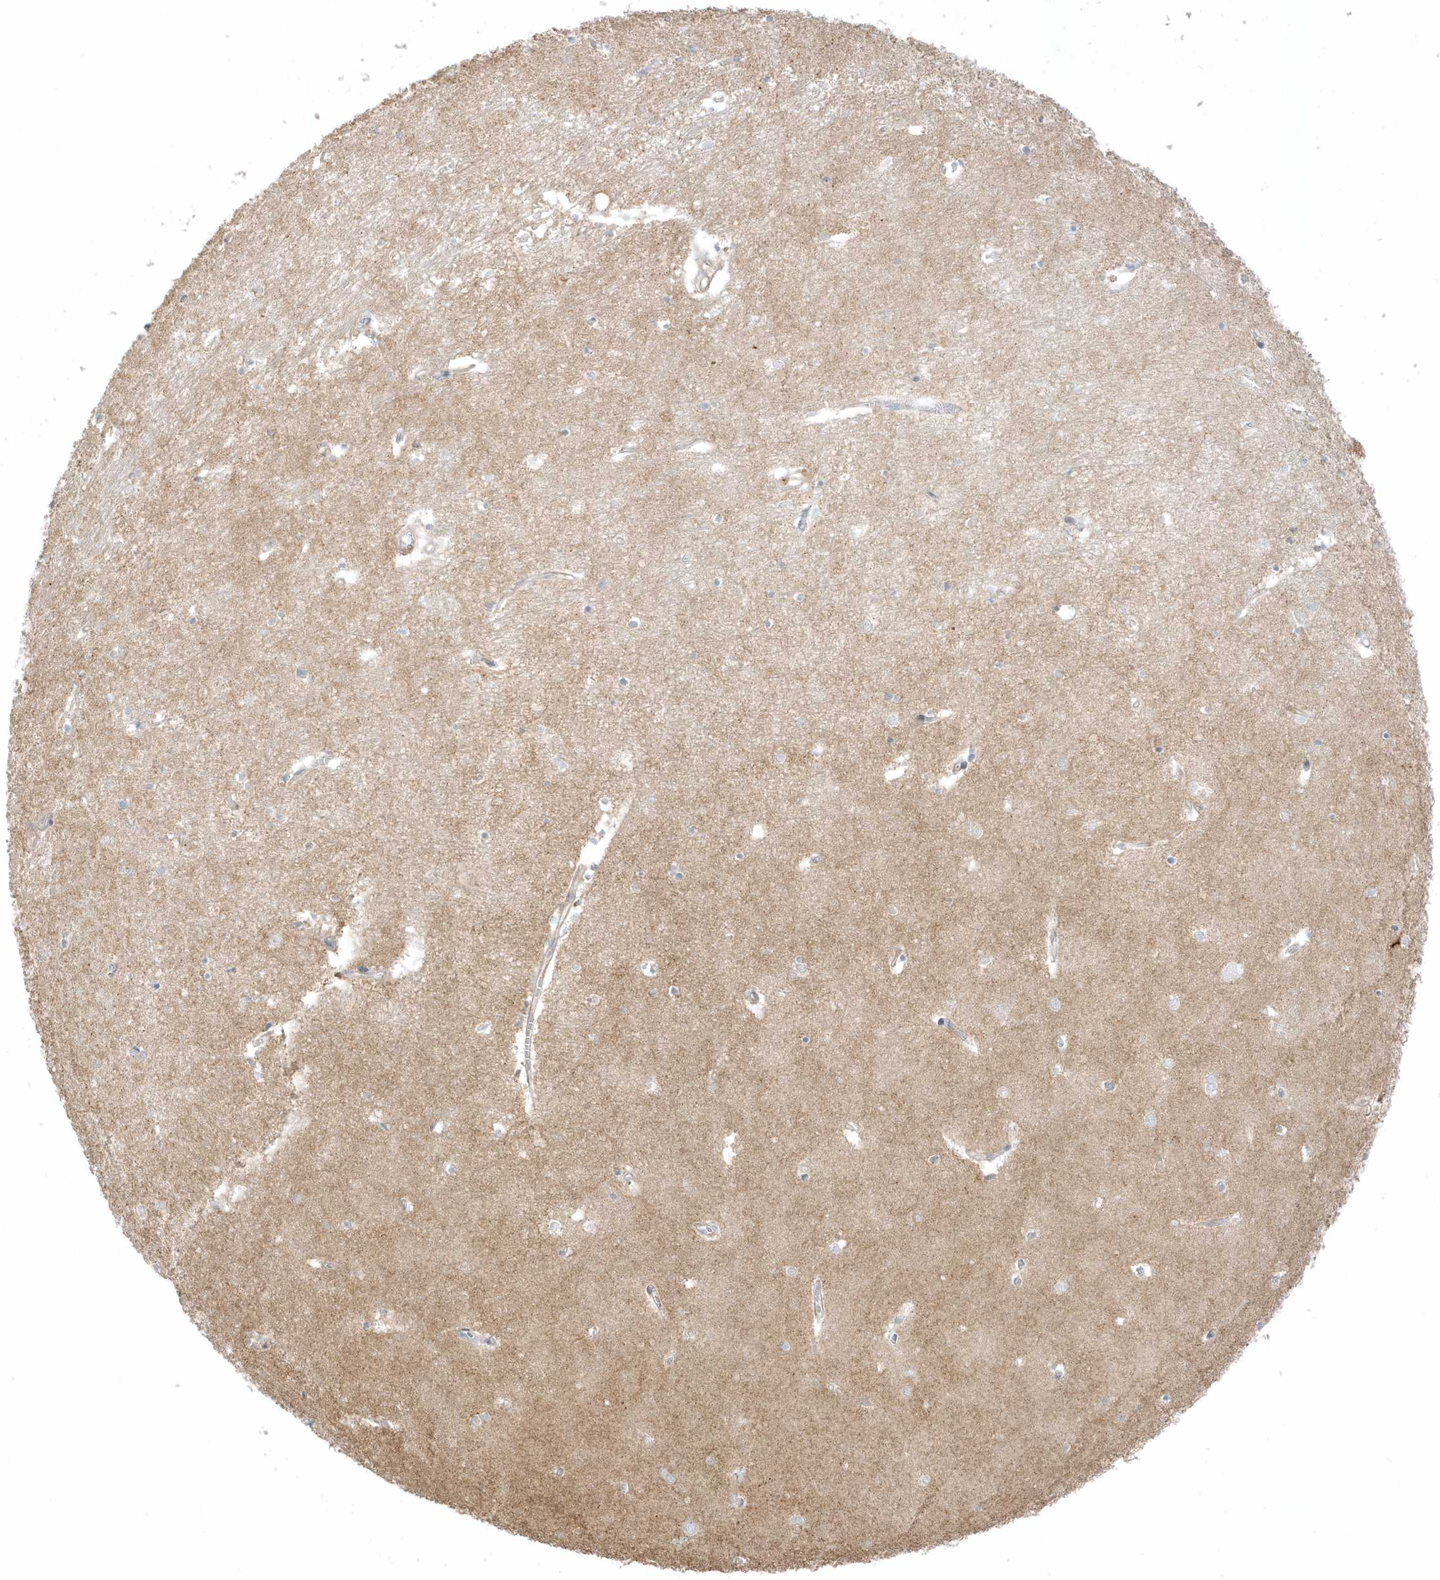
{"staining": {"intensity": "negative", "quantity": "none", "location": "none"}, "tissue": "hippocampus", "cell_type": "Glial cells", "image_type": "normal", "snomed": [{"axis": "morphology", "description": "Normal tissue, NOS"}, {"axis": "topography", "description": "Hippocampus"}], "caption": "This photomicrograph is of normal hippocampus stained with IHC to label a protein in brown with the nuclei are counter-stained blue. There is no positivity in glial cells. Nuclei are stained in blue.", "gene": "ARHGEF9", "patient": {"sex": "female", "age": 64}}